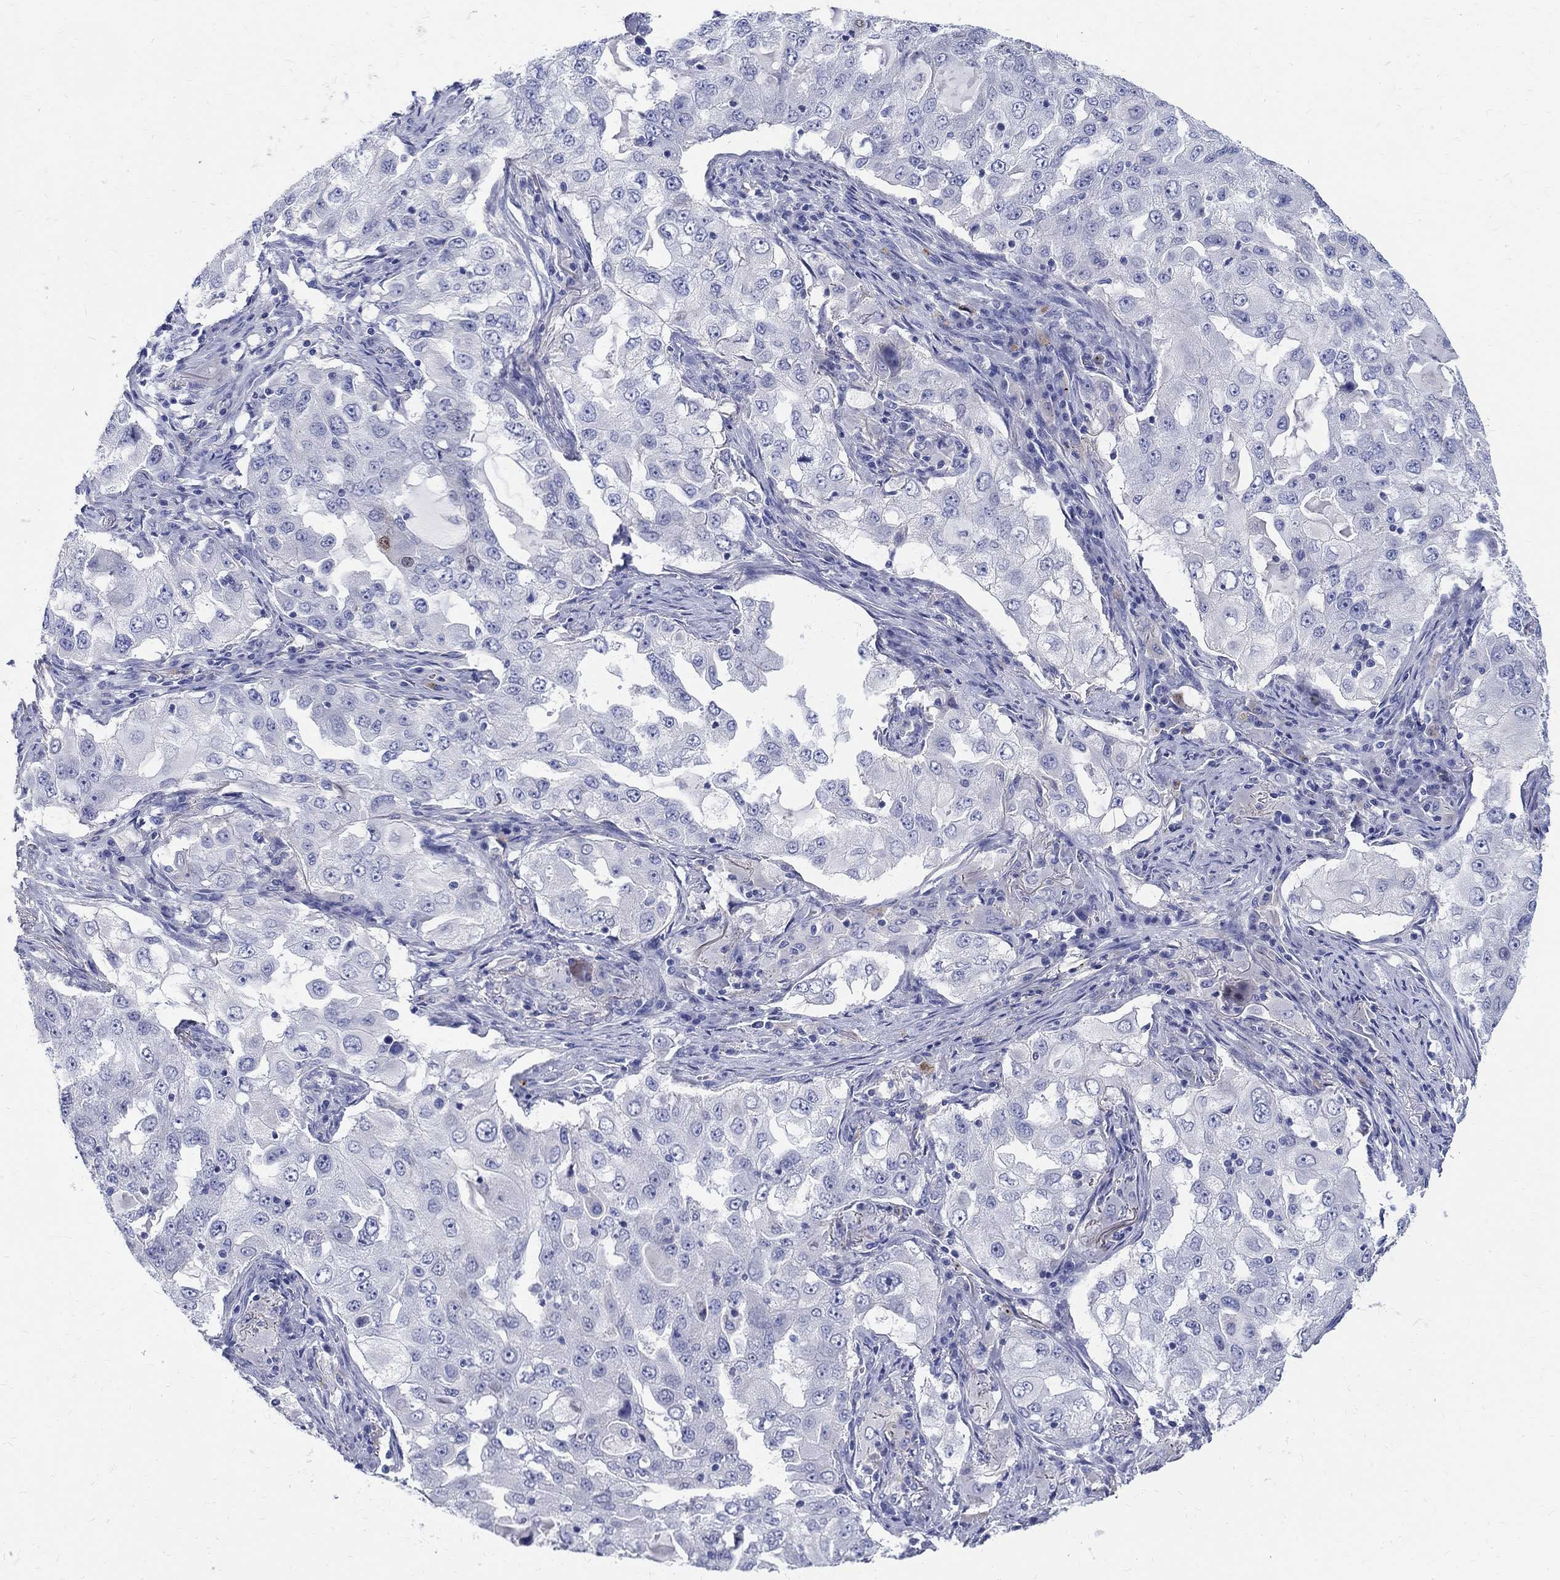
{"staining": {"intensity": "weak", "quantity": "<25%", "location": "nuclear"}, "tissue": "lung cancer", "cell_type": "Tumor cells", "image_type": "cancer", "snomed": [{"axis": "morphology", "description": "Adenocarcinoma, NOS"}, {"axis": "topography", "description": "Lung"}], "caption": "Tumor cells are negative for brown protein staining in lung adenocarcinoma. (Brightfield microscopy of DAB immunohistochemistry at high magnification).", "gene": "SOX2", "patient": {"sex": "female", "age": 61}}